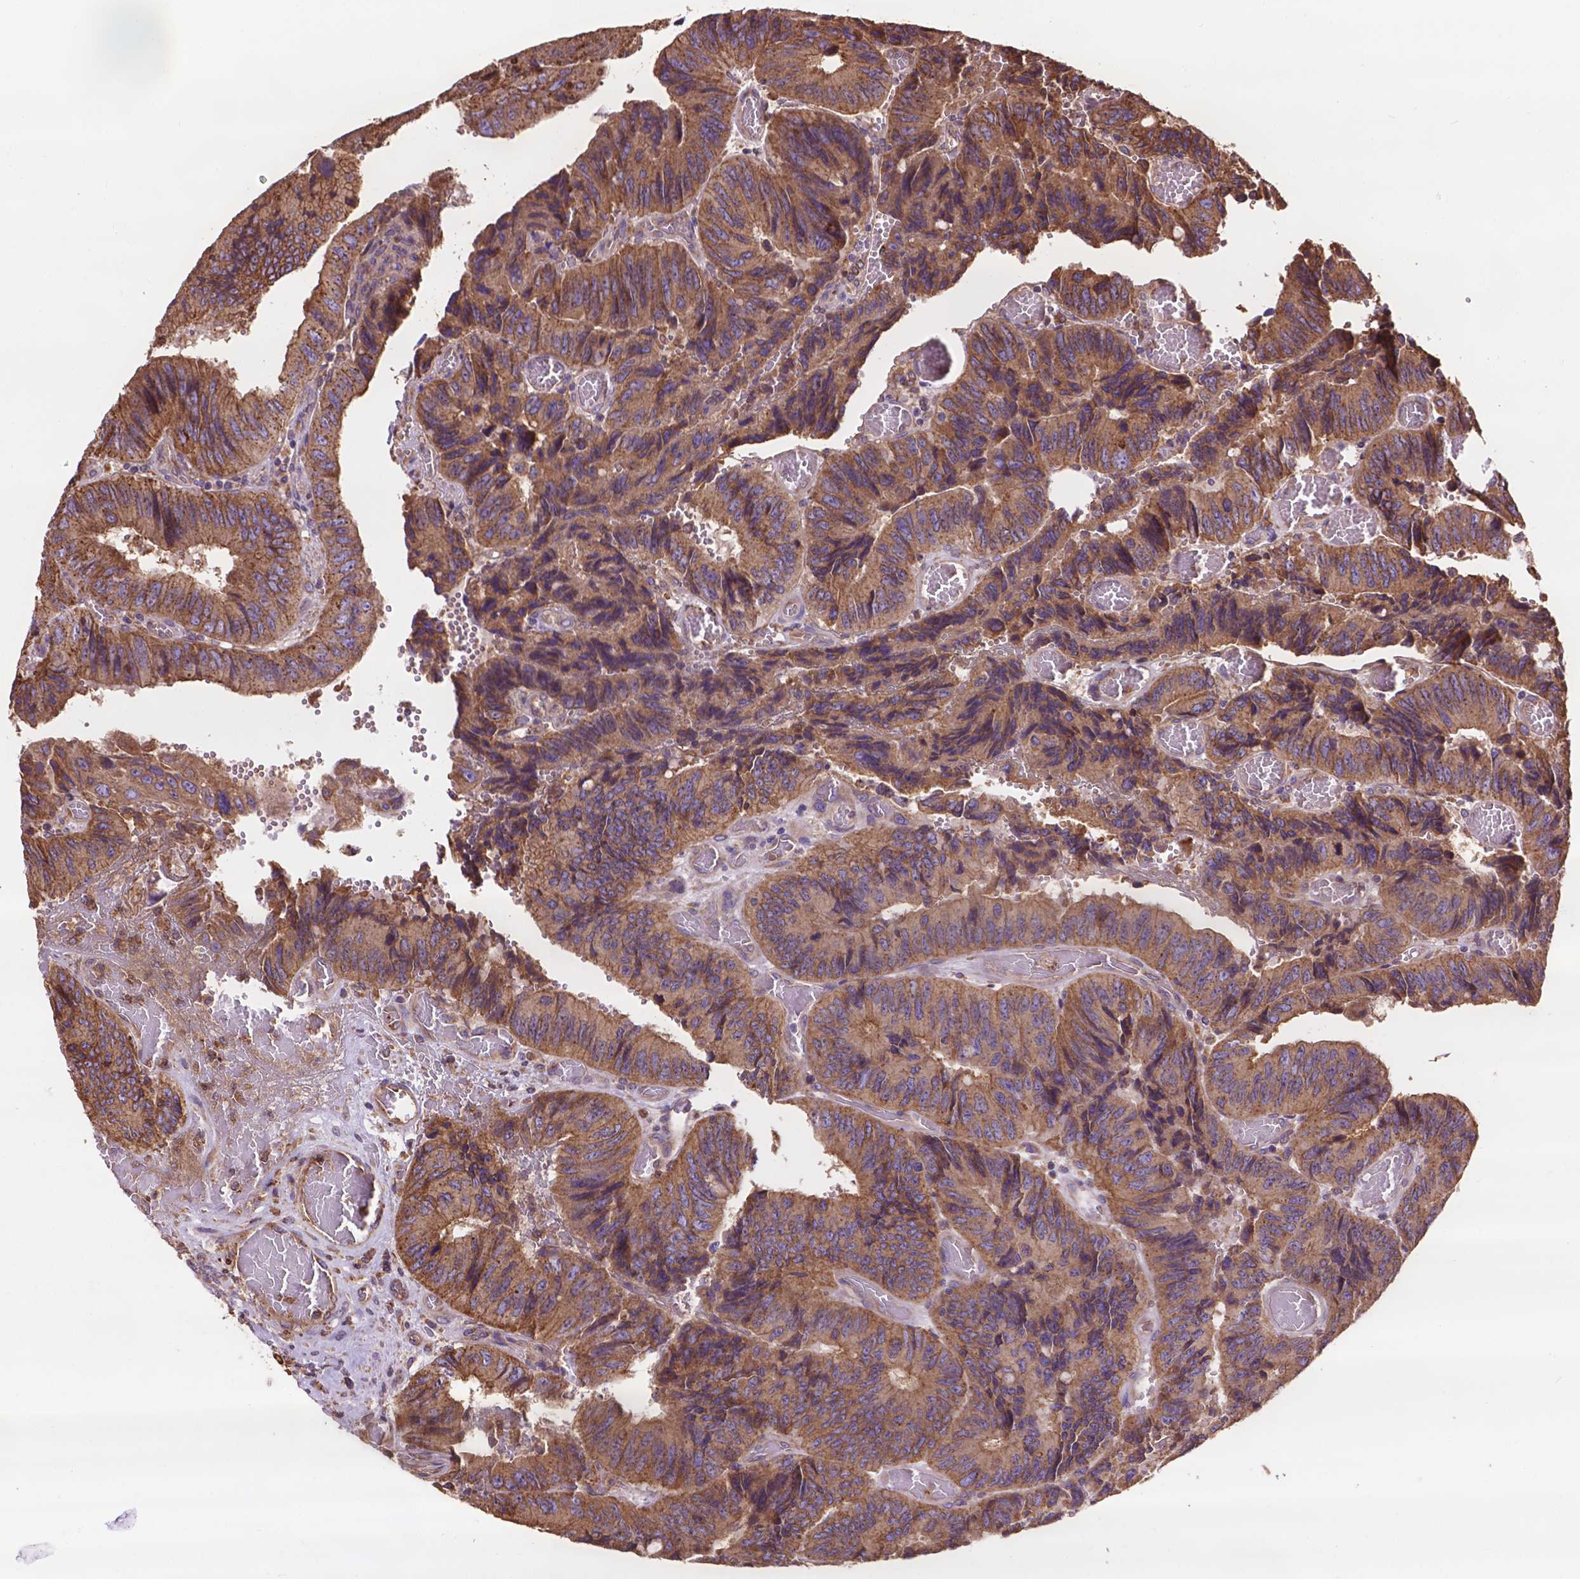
{"staining": {"intensity": "moderate", "quantity": ">75%", "location": "cytoplasmic/membranous"}, "tissue": "colorectal cancer", "cell_type": "Tumor cells", "image_type": "cancer", "snomed": [{"axis": "morphology", "description": "Adenocarcinoma, NOS"}, {"axis": "topography", "description": "Colon"}], "caption": "Moderate cytoplasmic/membranous protein positivity is seen in about >75% of tumor cells in colorectal adenocarcinoma.", "gene": "CCDC71L", "patient": {"sex": "female", "age": 84}}